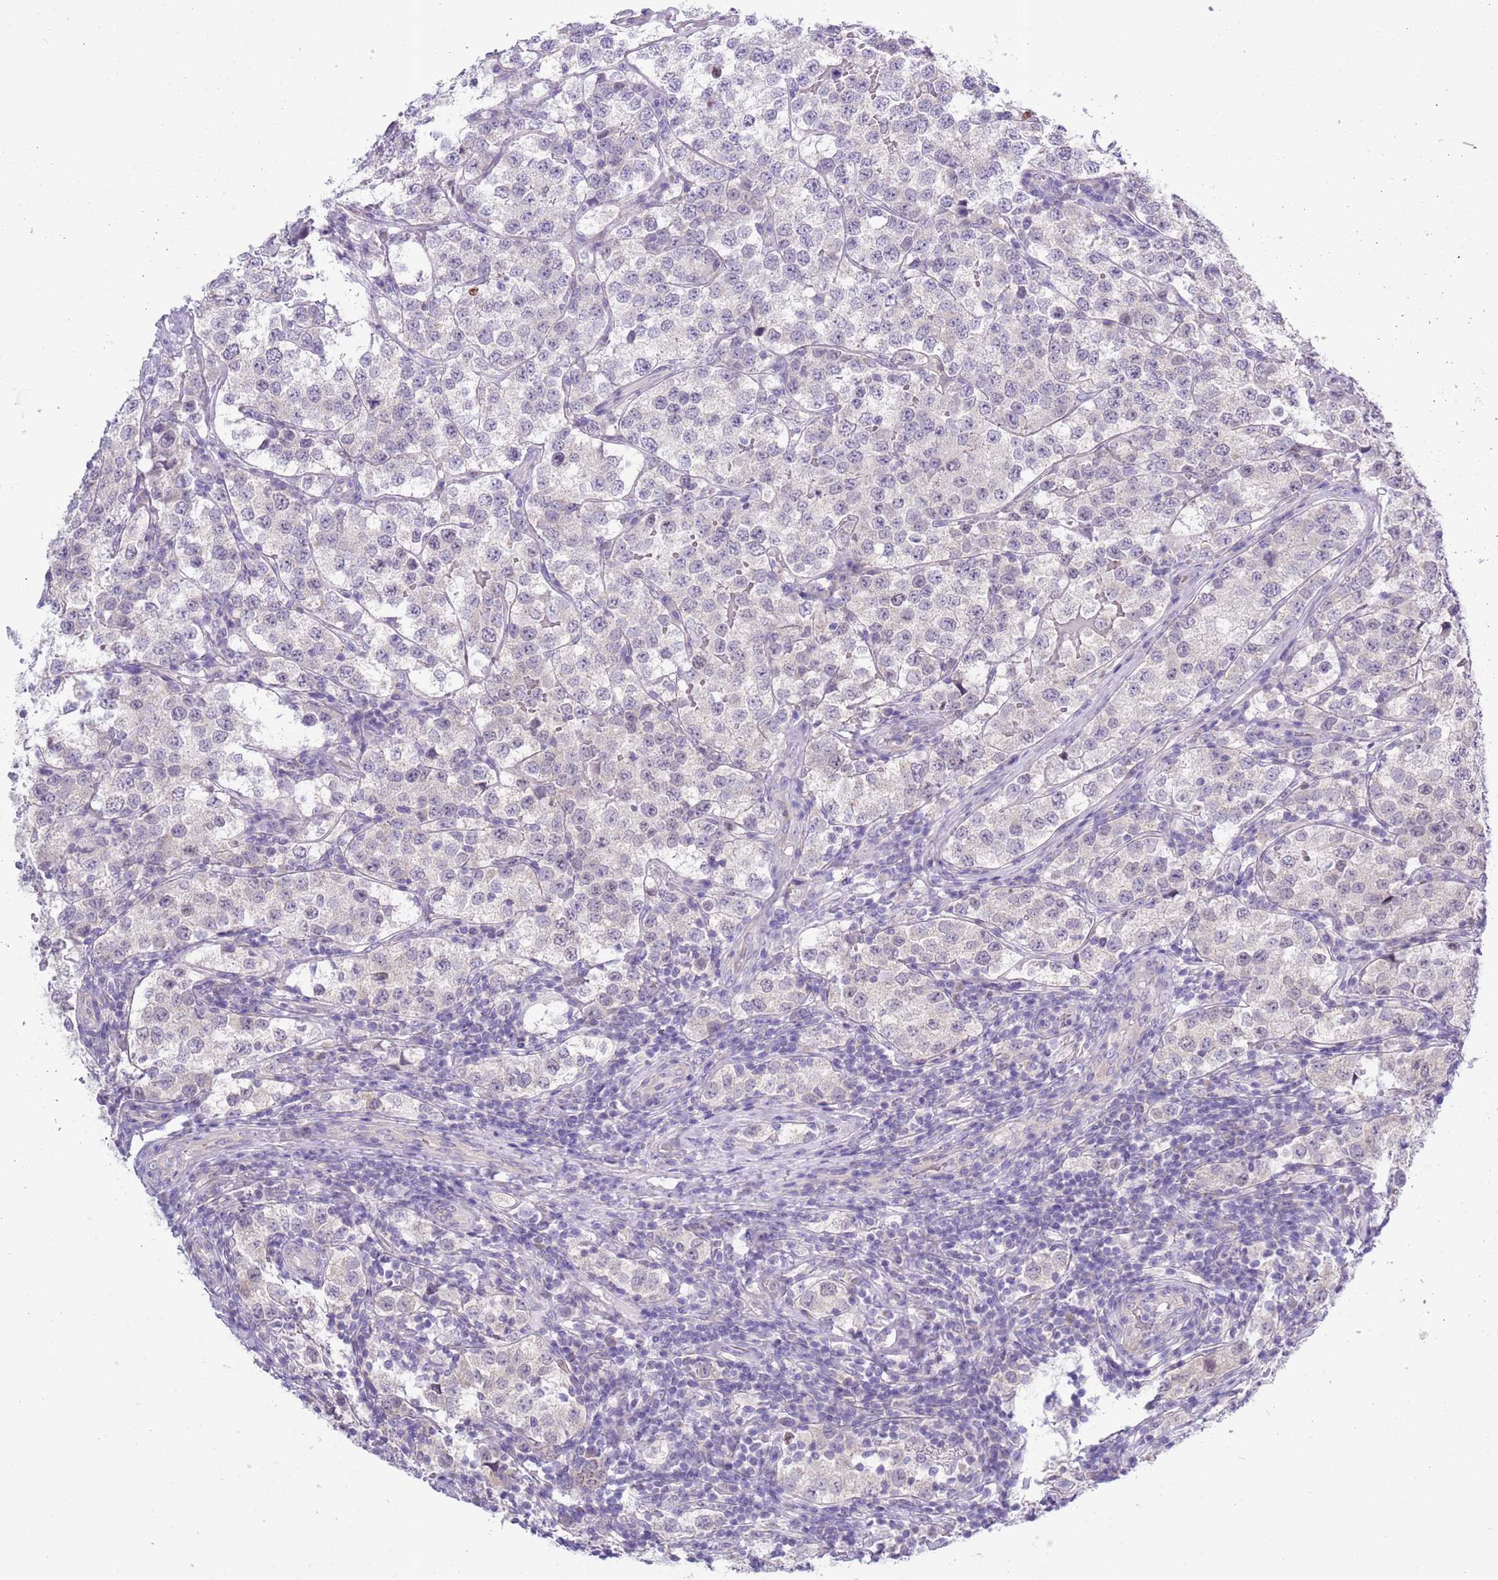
{"staining": {"intensity": "negative", "quantity": "none", "location": "none"}, "tissue": "testis cancer", "cell_type": "Tumor cells", "image_type": "cancer", "snomed": [{"axis": "morphology", "description": "Seminoma, NOS"}, {"axis": "topography", "description": "Testis"}], "caption": "DAB (3,3'-diaminobenzidine) immunohistochemical staining of testis cancer demonstrates no significant staining in tumor cells.", "gene": "ZFP2", "patient": {"sex": "male", "age": 34}}